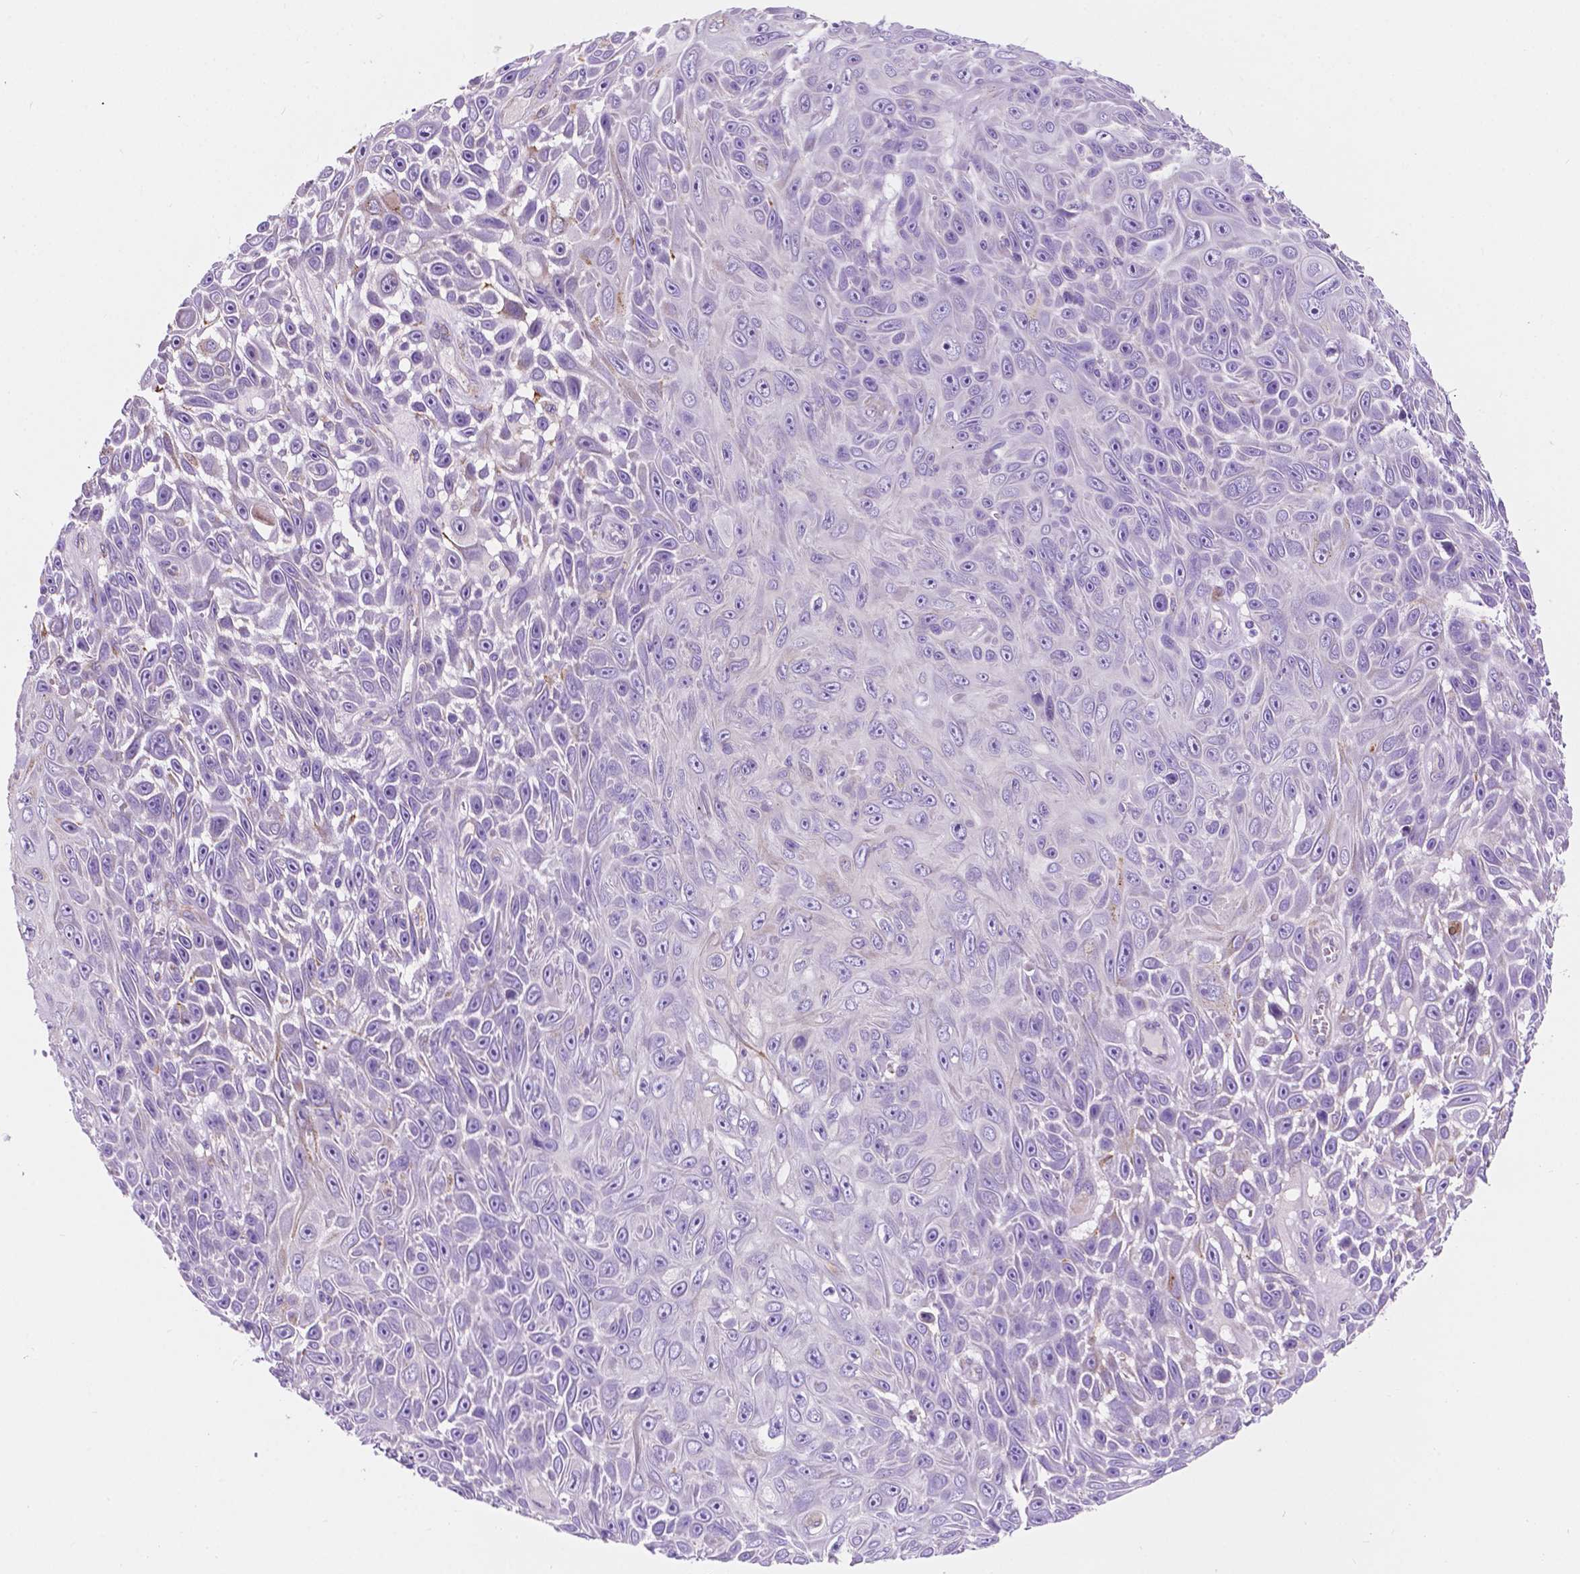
{"staining": {"intensity": "negative", "quantity": "none", "location": "none"}, "tissue": "skin cancer", "cell_type": "Tumor cells", "image_type": "cancer", "snomed": [{"axis": "morphology", "description": "Squamous cell carcinoma, NOS"}, {"axis": "topography", "description": "Skin"}], "caption": "Immunohistochemistry image of neoplastic tissue: human skin cancer (squamous cell carcinoma) stained with DAB (3,3'-diaminobenzidine) exhibits no significant protein expression in tumor cells.", "gene": "TRPV5", "patient": {"sex": "male", "age": 82}}